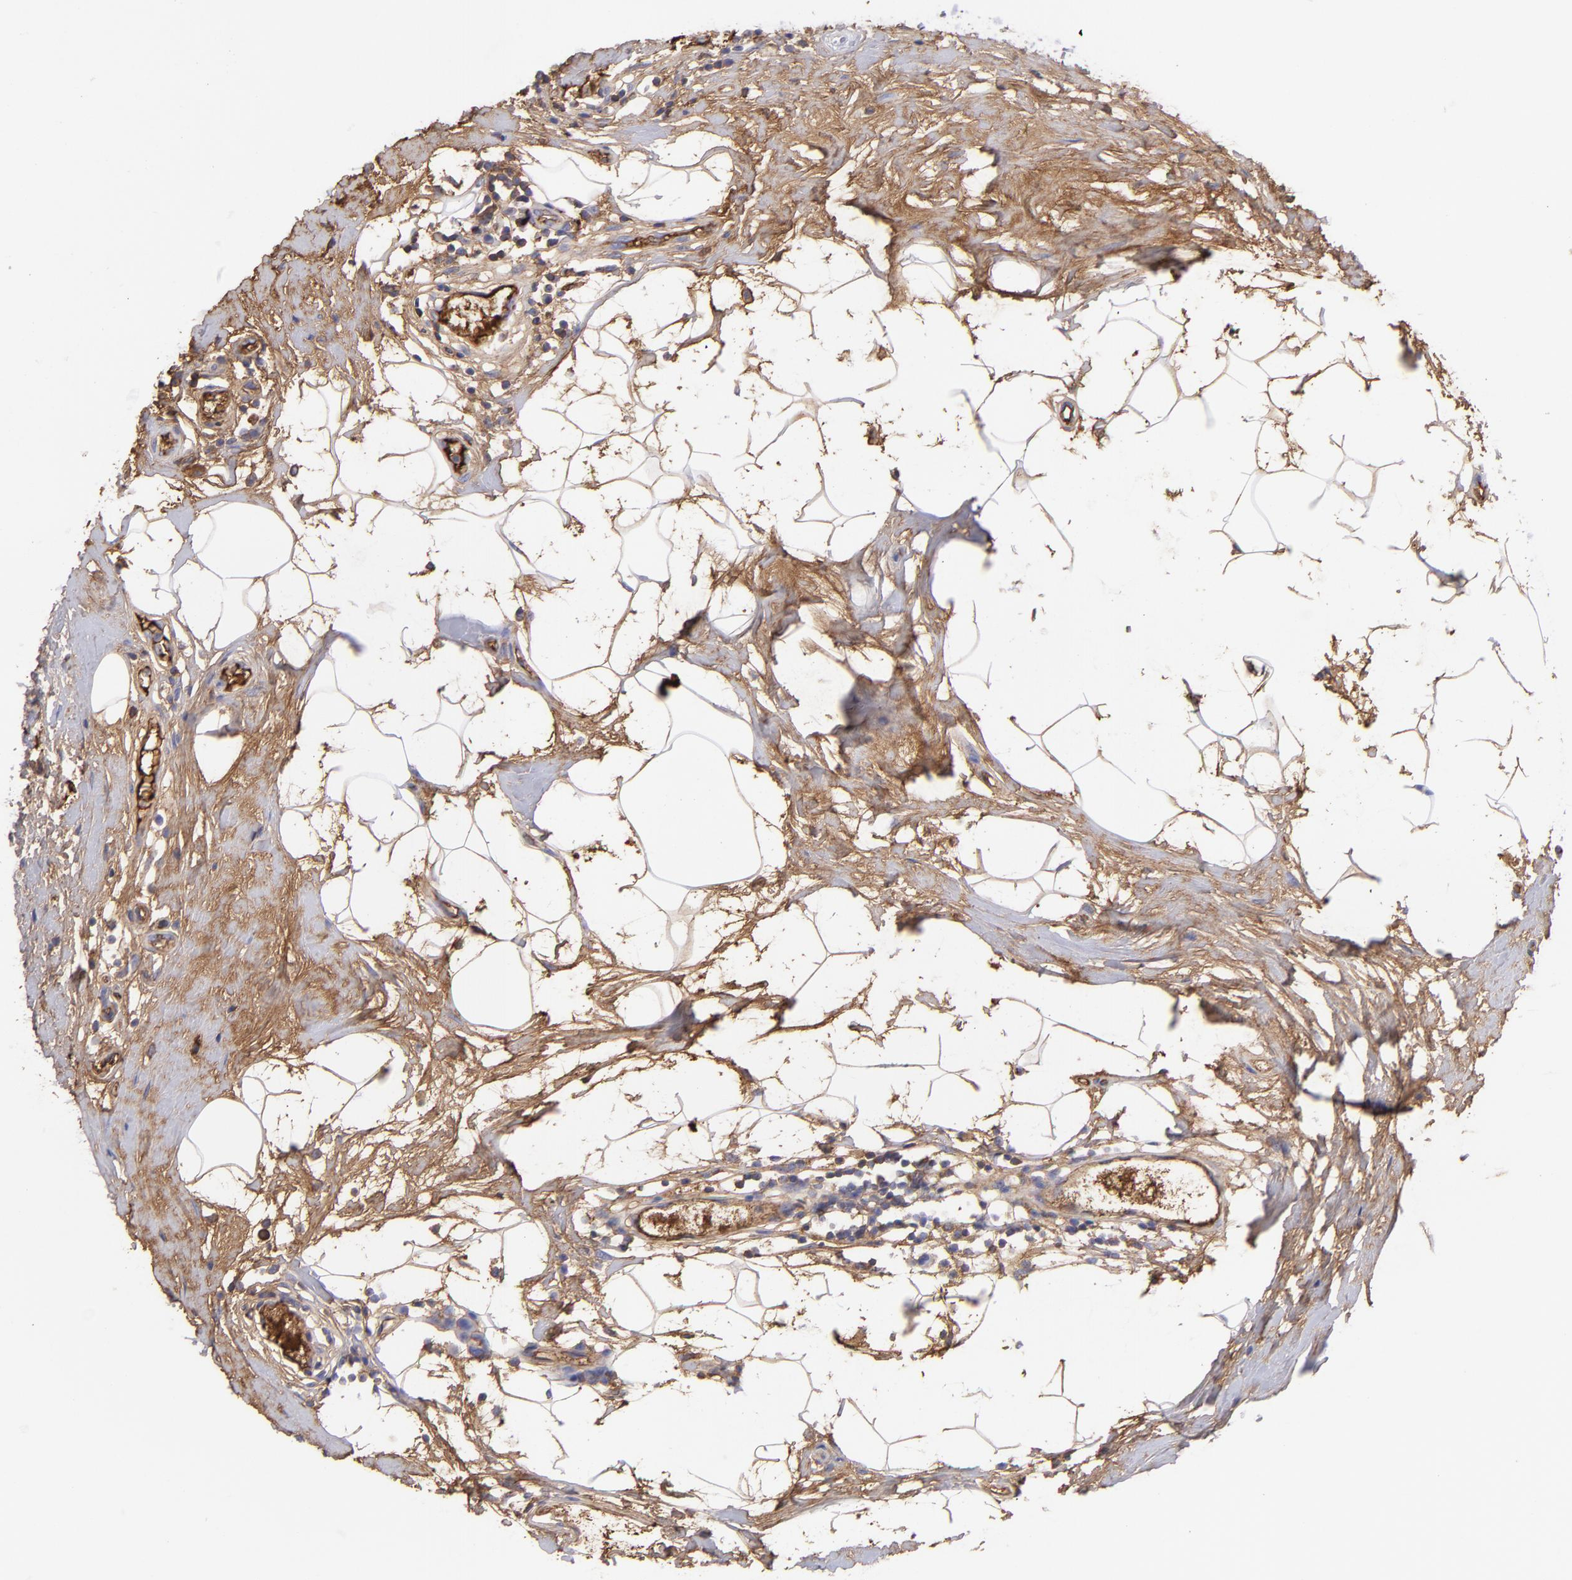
{"staining": {"intensity": "weak", "quantity": "<25%", "location": "cytoplasmic/membranous"}, "tissue": "breast cancer", "cell_type": "Tumor cells", "image_type": "cancer", "snomed": [{"axis": "morphology", "description": "Duct carcinoma"}, {"axis": "topography", "description": "Breast"}], "caption": "Invasive ductal carcinoma (breast) was stained to show a protein in brown. There is no significant expression in tumor cells. (DAB (3,3'-diaminobenzidine) immunohistochemistry (IHC), high magnification).", "gene": "FGB", "patient": {"sex": "female", "age": 40}}